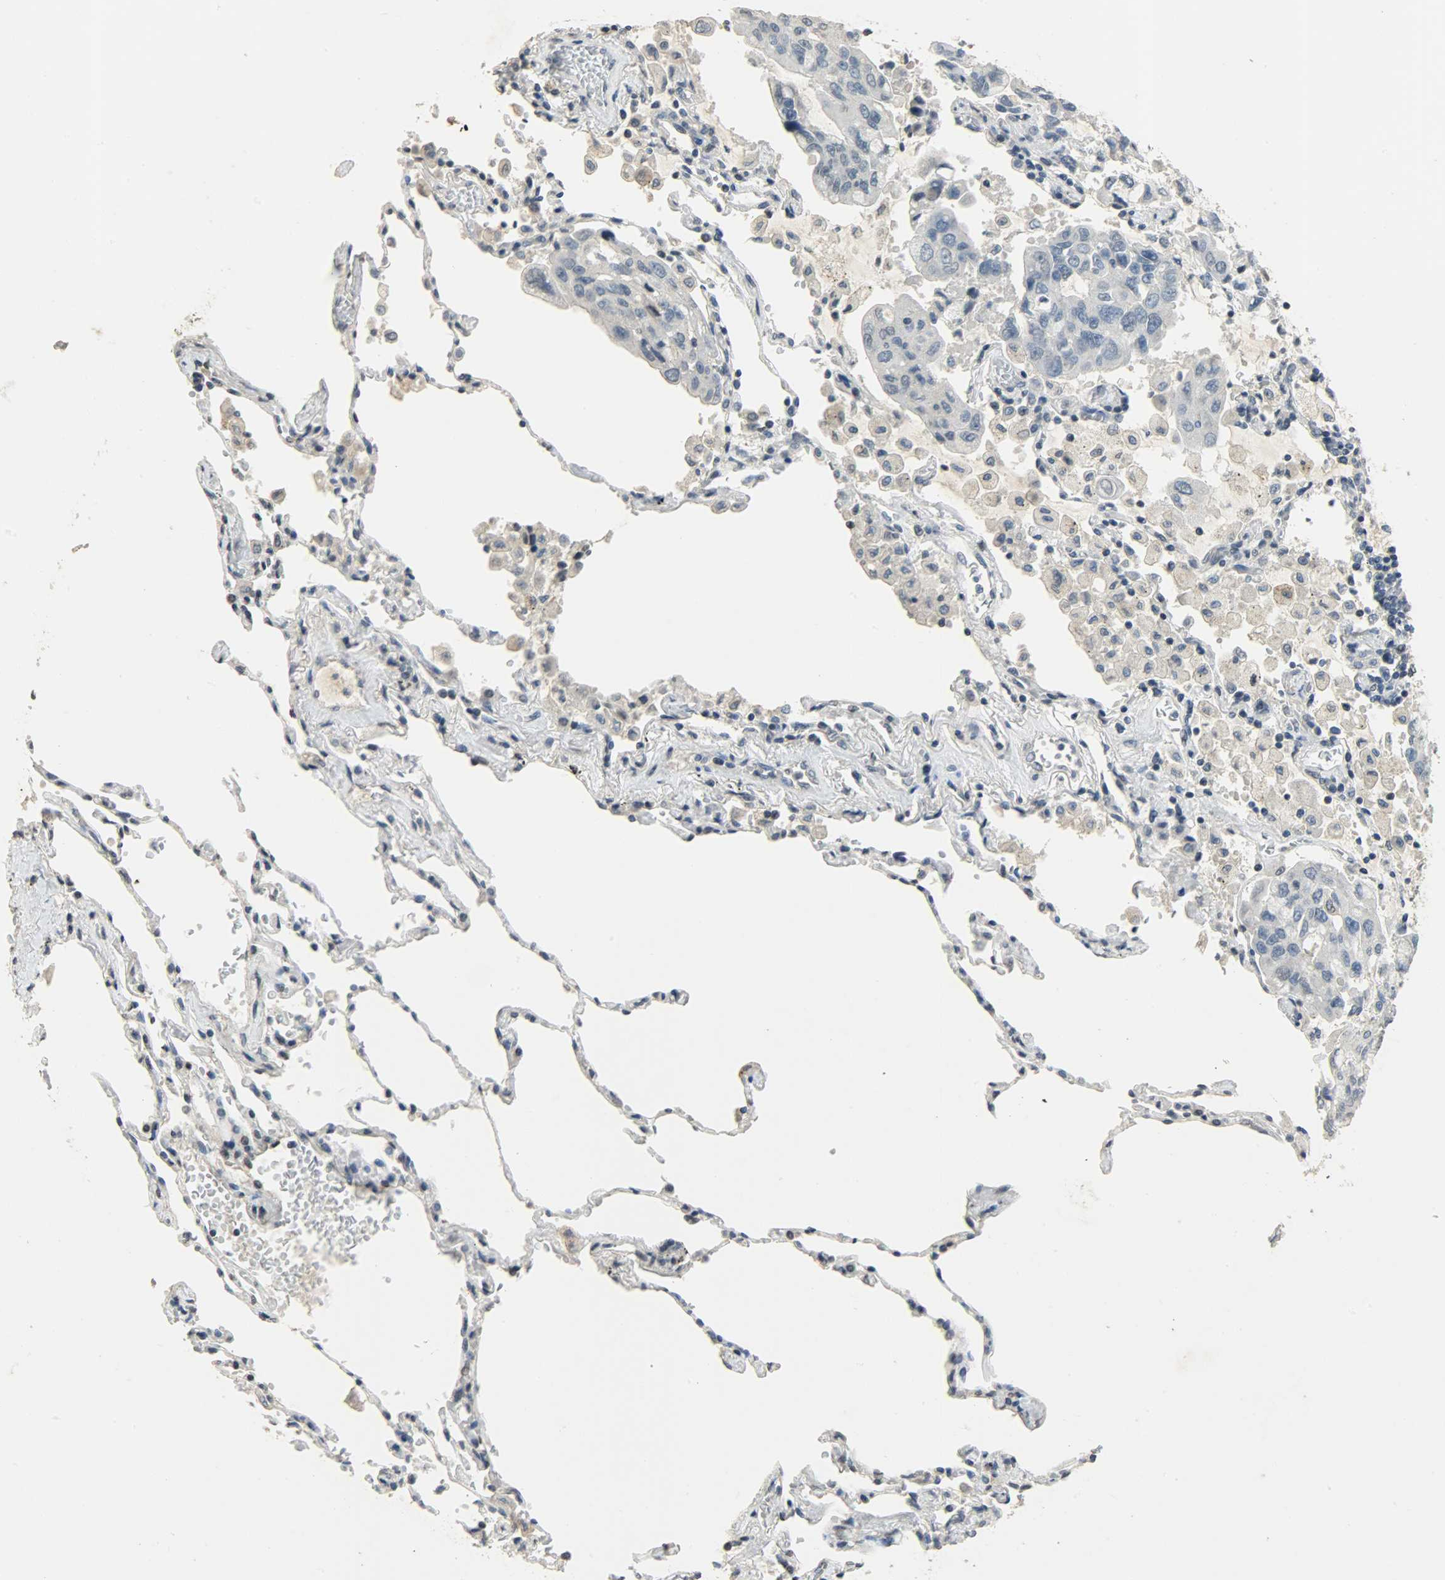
{"staining": {"intensity": "negative", "quantity": "none", "location": "none"}, "tissue": "lung cancer", "cell_type": "Tumor cells", "image_type": "cancer", "snomed": [{"axis": "morphology", "description": "Adenocarcinoma, NOS"}, {"axis": "topography", "description": "Lung"}], "caption": "Lung cancer was stained to show a protein in brown. There is no significant expression in tumor cells.", "gene": "DNAJB6", "patient": {"sex": "male", "age": 64}}